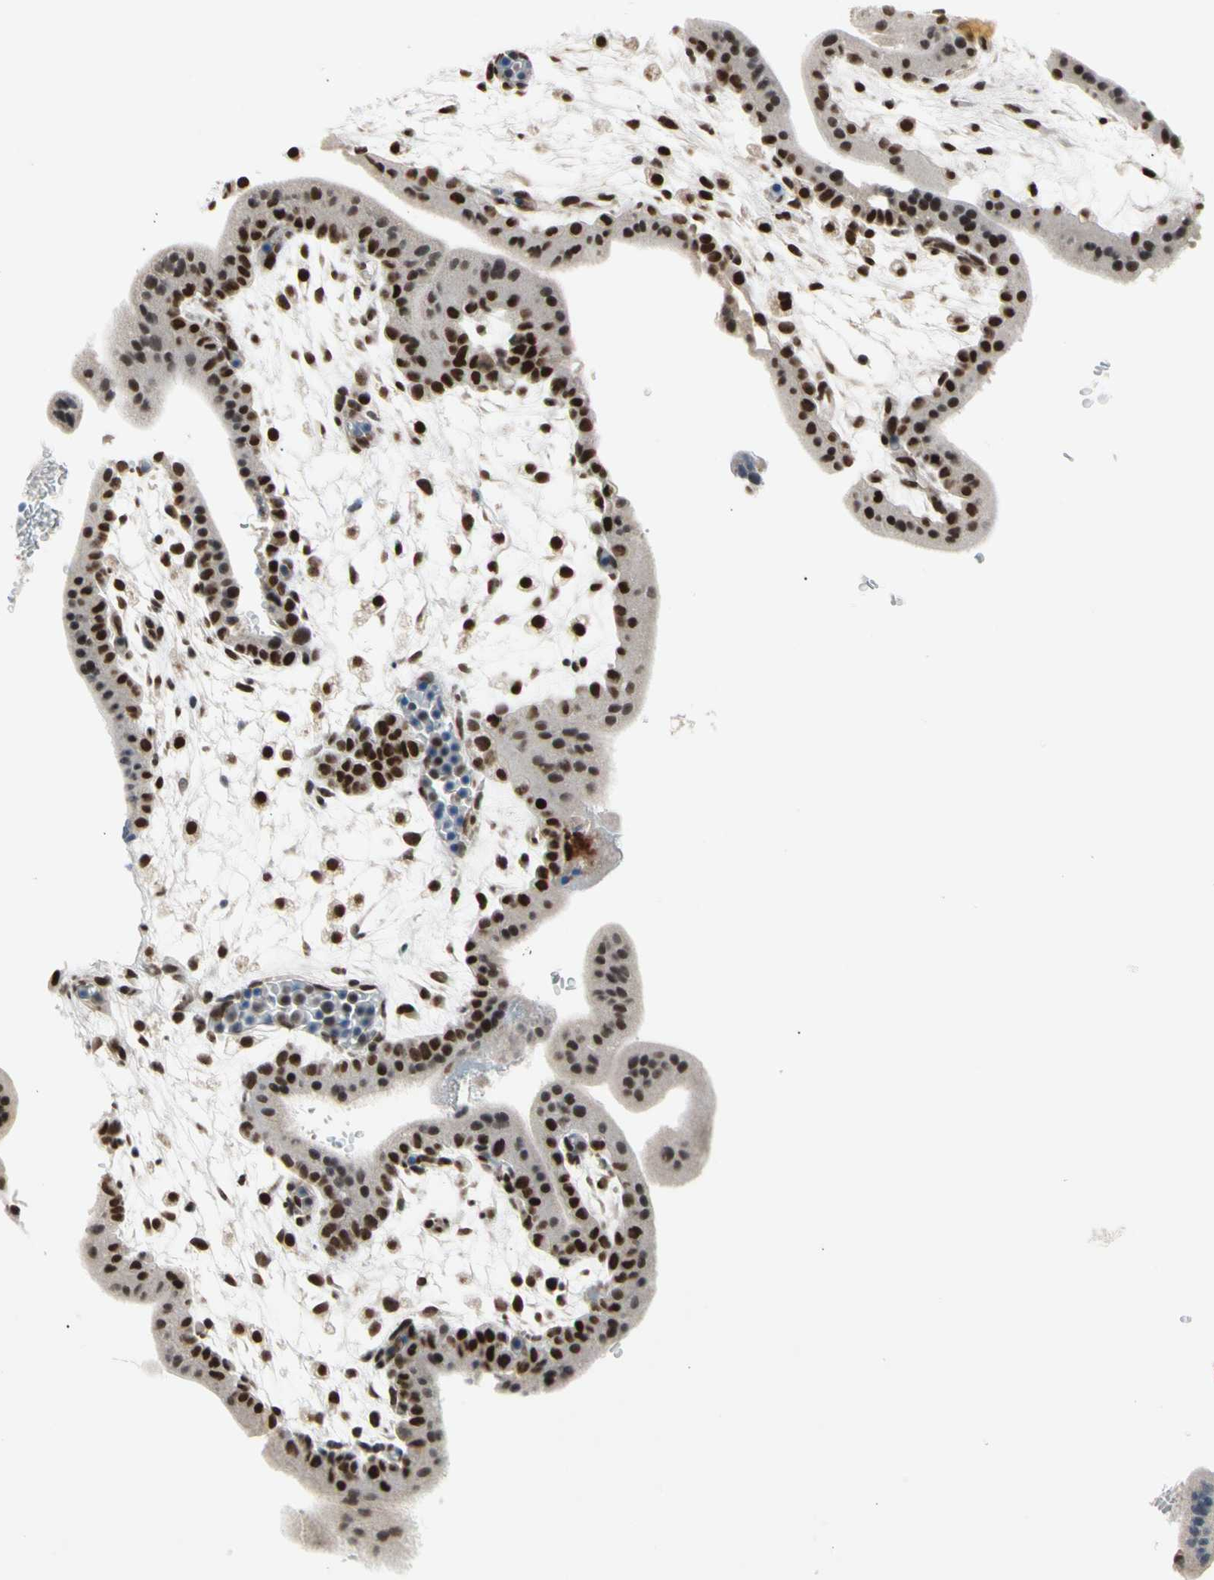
{"staining": {"intensity": "strong", "quantity": ">75%", "location": "cytoplasmic/membranous,nuclear"}, "tissue": "placenta", "cell_type": "Trophoblastic cells", "image_type": "normal", "snomed": [{"axis": "morphology", "description": "Normal tissue, NOS"}, {"axis": "topography", "description": "Placenta"}], "caption": "Immunohistochemistry histopathology image of unremarkable placenta stained for a protein (brown), which displays high levels of strong cytoplasmic/membranous,nuclear positivity in about >75% of trophoblastic cells.", "gene": "MARK1", "patient": {"sex": "female", "age": 35}}